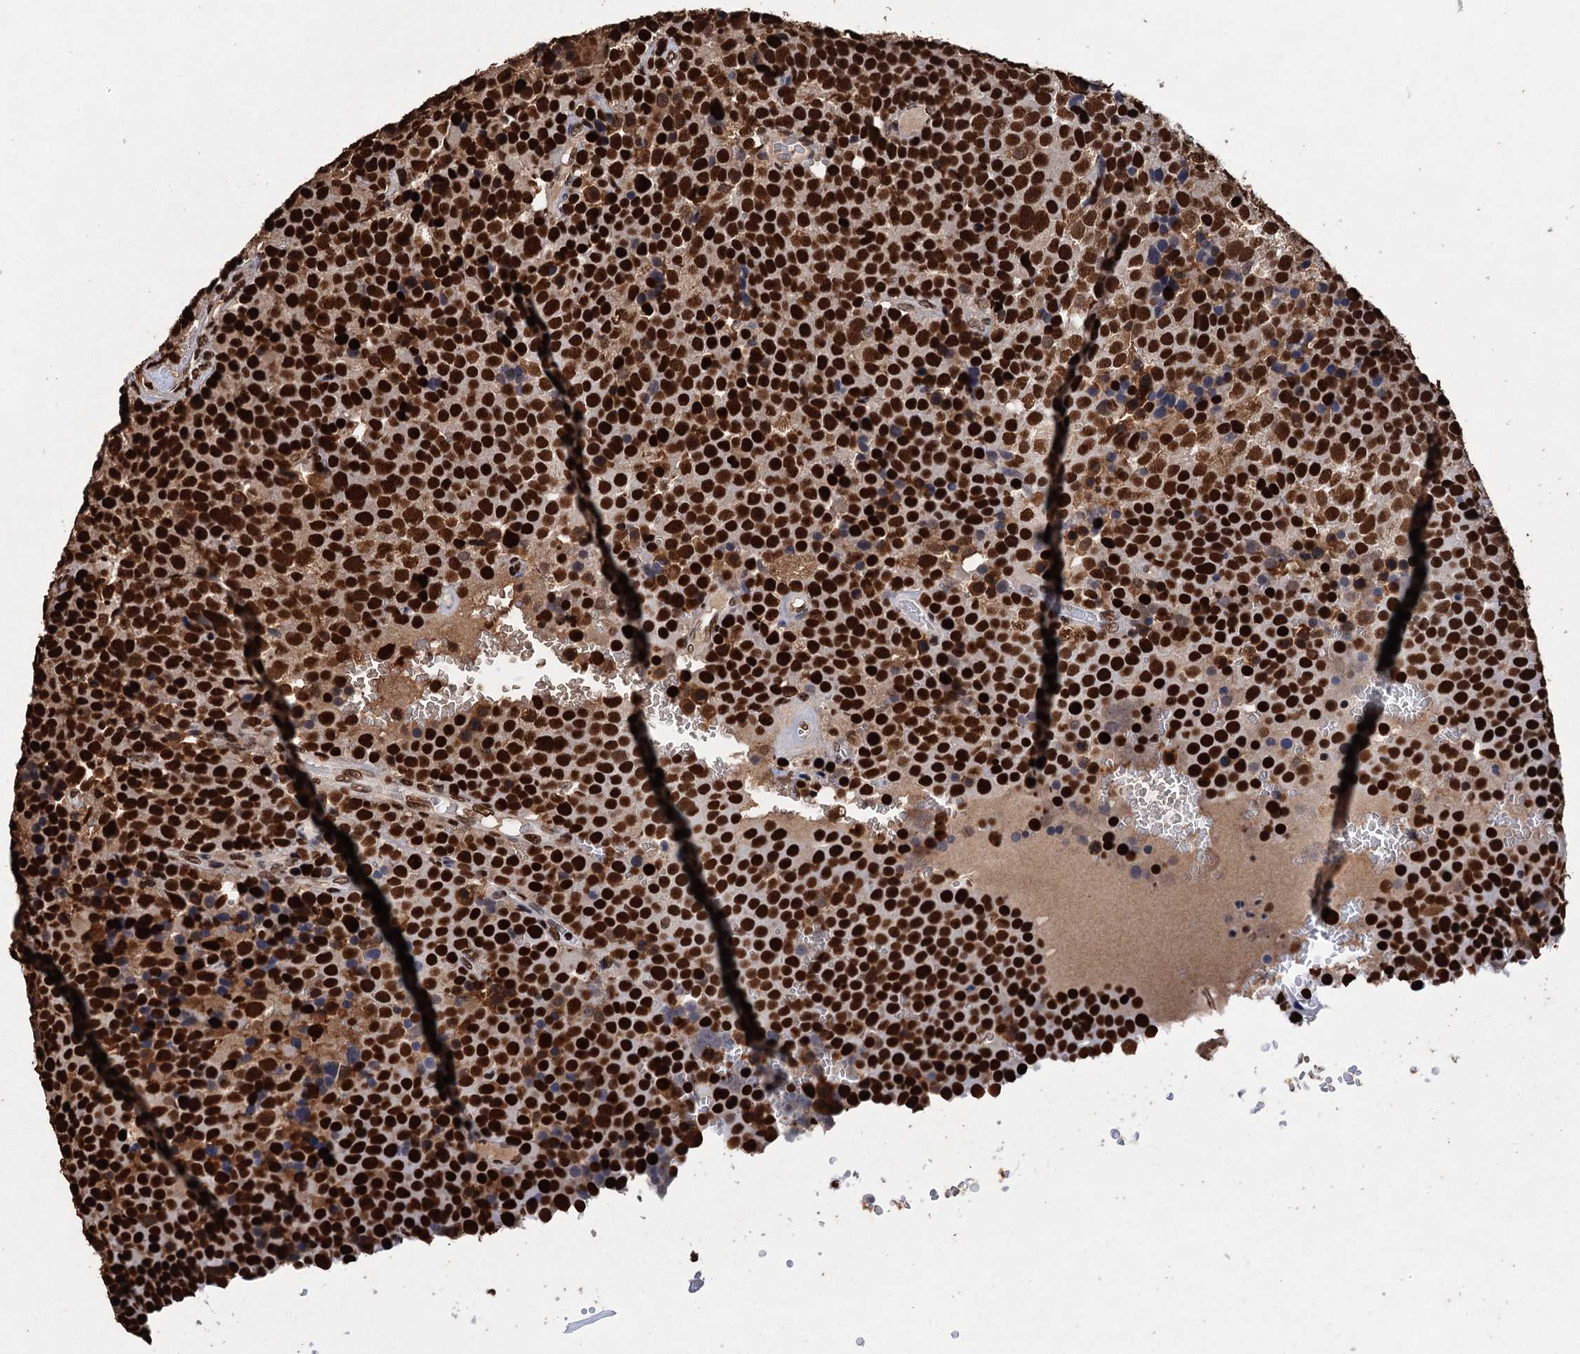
{"staining": {"intensity": "strong", "quantity": ">75%", "location": "nuclear"}, "tissue": "testis cancer", "cell_type": "Tumor cells", "image_type": "cancer", "snomed": [{"axis": "morphology", "description": "Seminoma, NOS"}, {"axis": "topography", "description": "Testis"}], "caption": "Tumor cells display high levels of strong nuclear expression in about >75% of cells in seminoma (testis). Immunohistochemistry stains the protein in brown and the nuclei are stained blue.", "gene": "UBA2", "patient": {"sex": "male", "age": 71}}